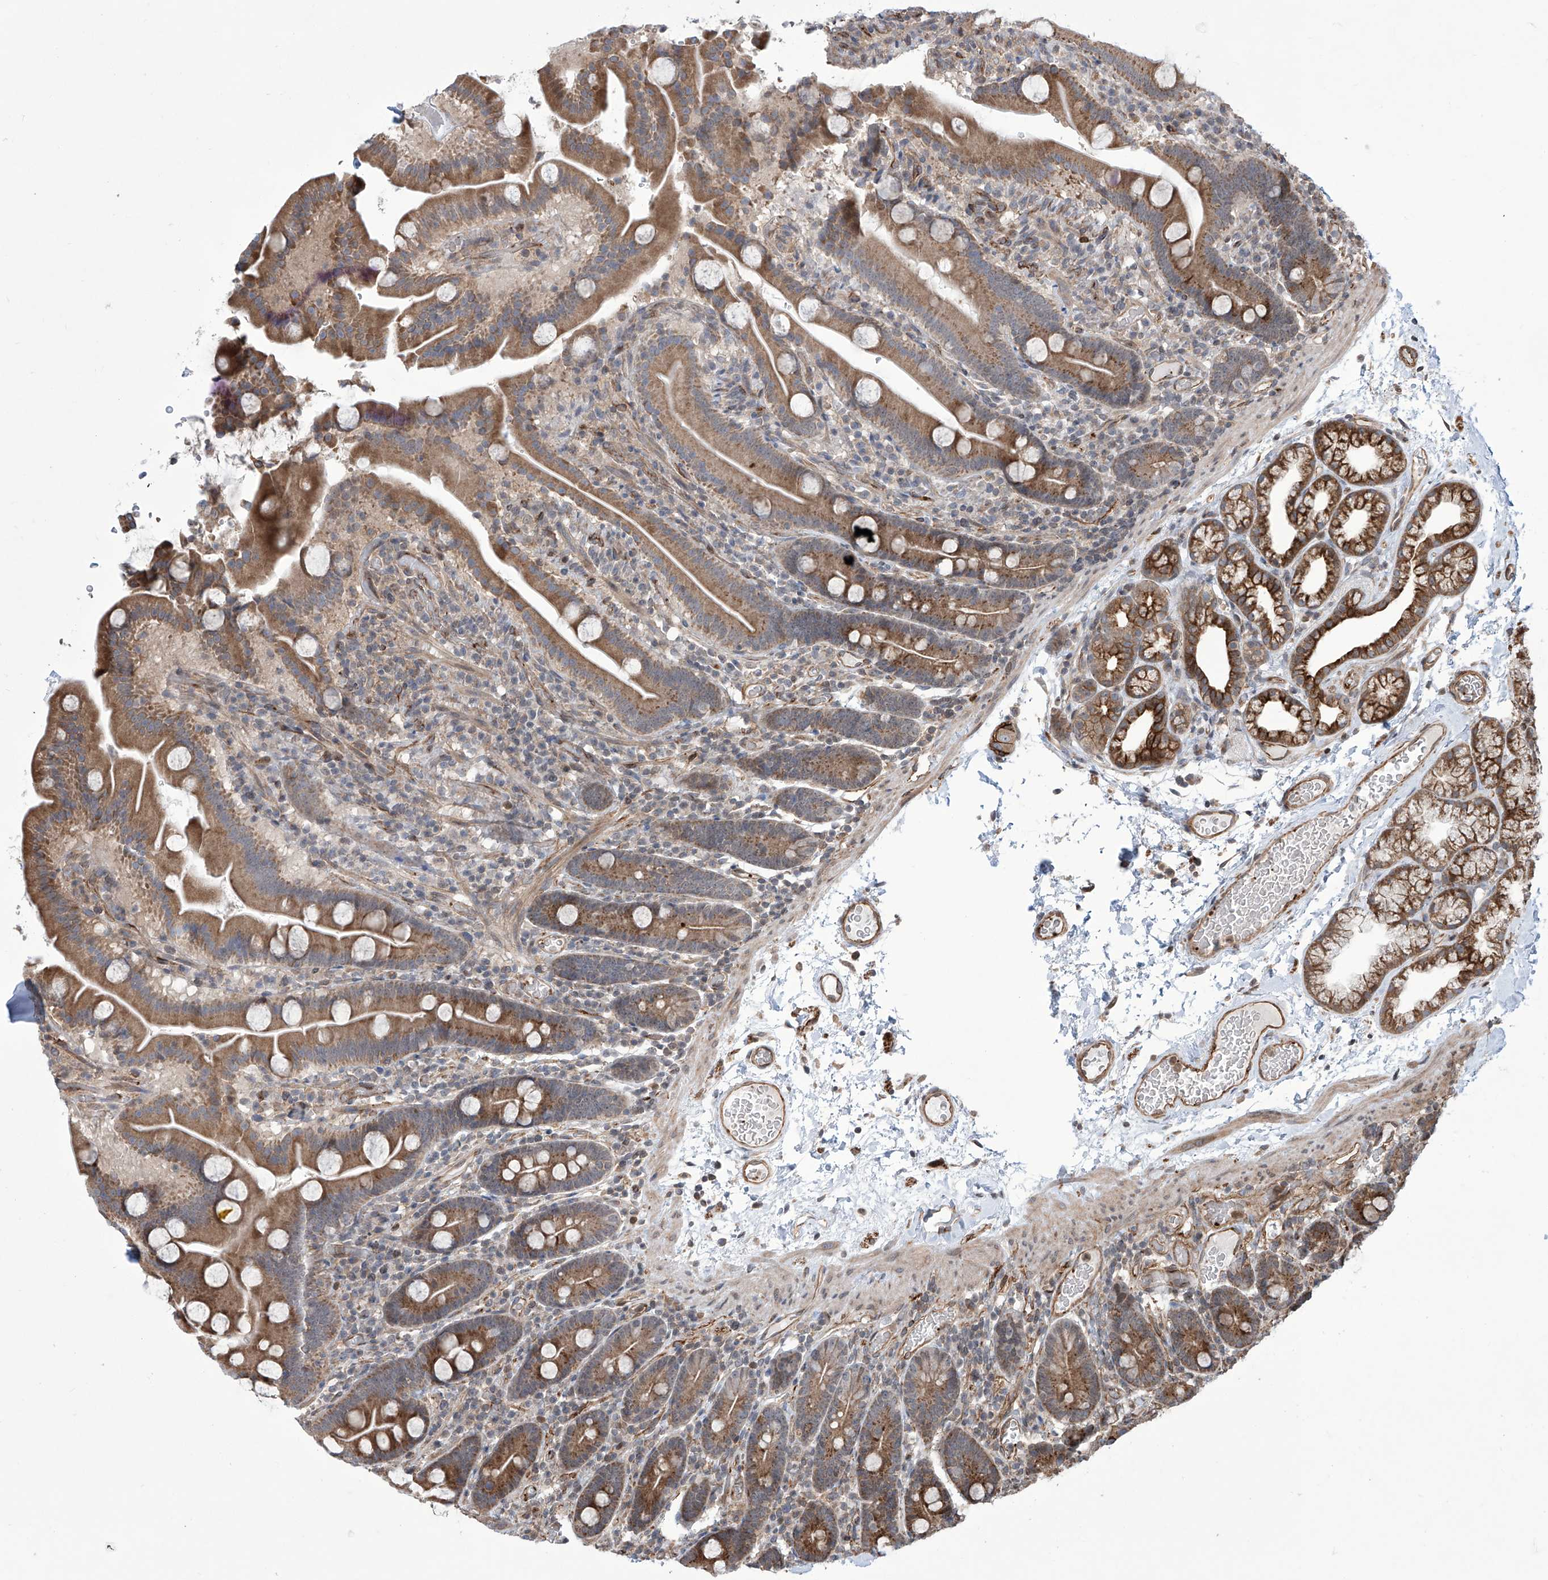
{"staining": {"intensity": "moderate", "quantity": ">75%", "location": "cytoplasmic/membranous"}, "tissue": "duodenum", "cell_type": "Glandular cells", "image_type": "normal", "snomed": [{"axis": "morphology", "description": "Normal tissue, NOS"}, {"axis": "topography", "description": "Duodenum"}], "caption": "Human duodenum stained with a brown dye shows moderate cytoplasmic/membranous positive expression in about >75% of glandular cells.", "gene": "APAF1", "patient": {"sex": "male", "age": 55}}